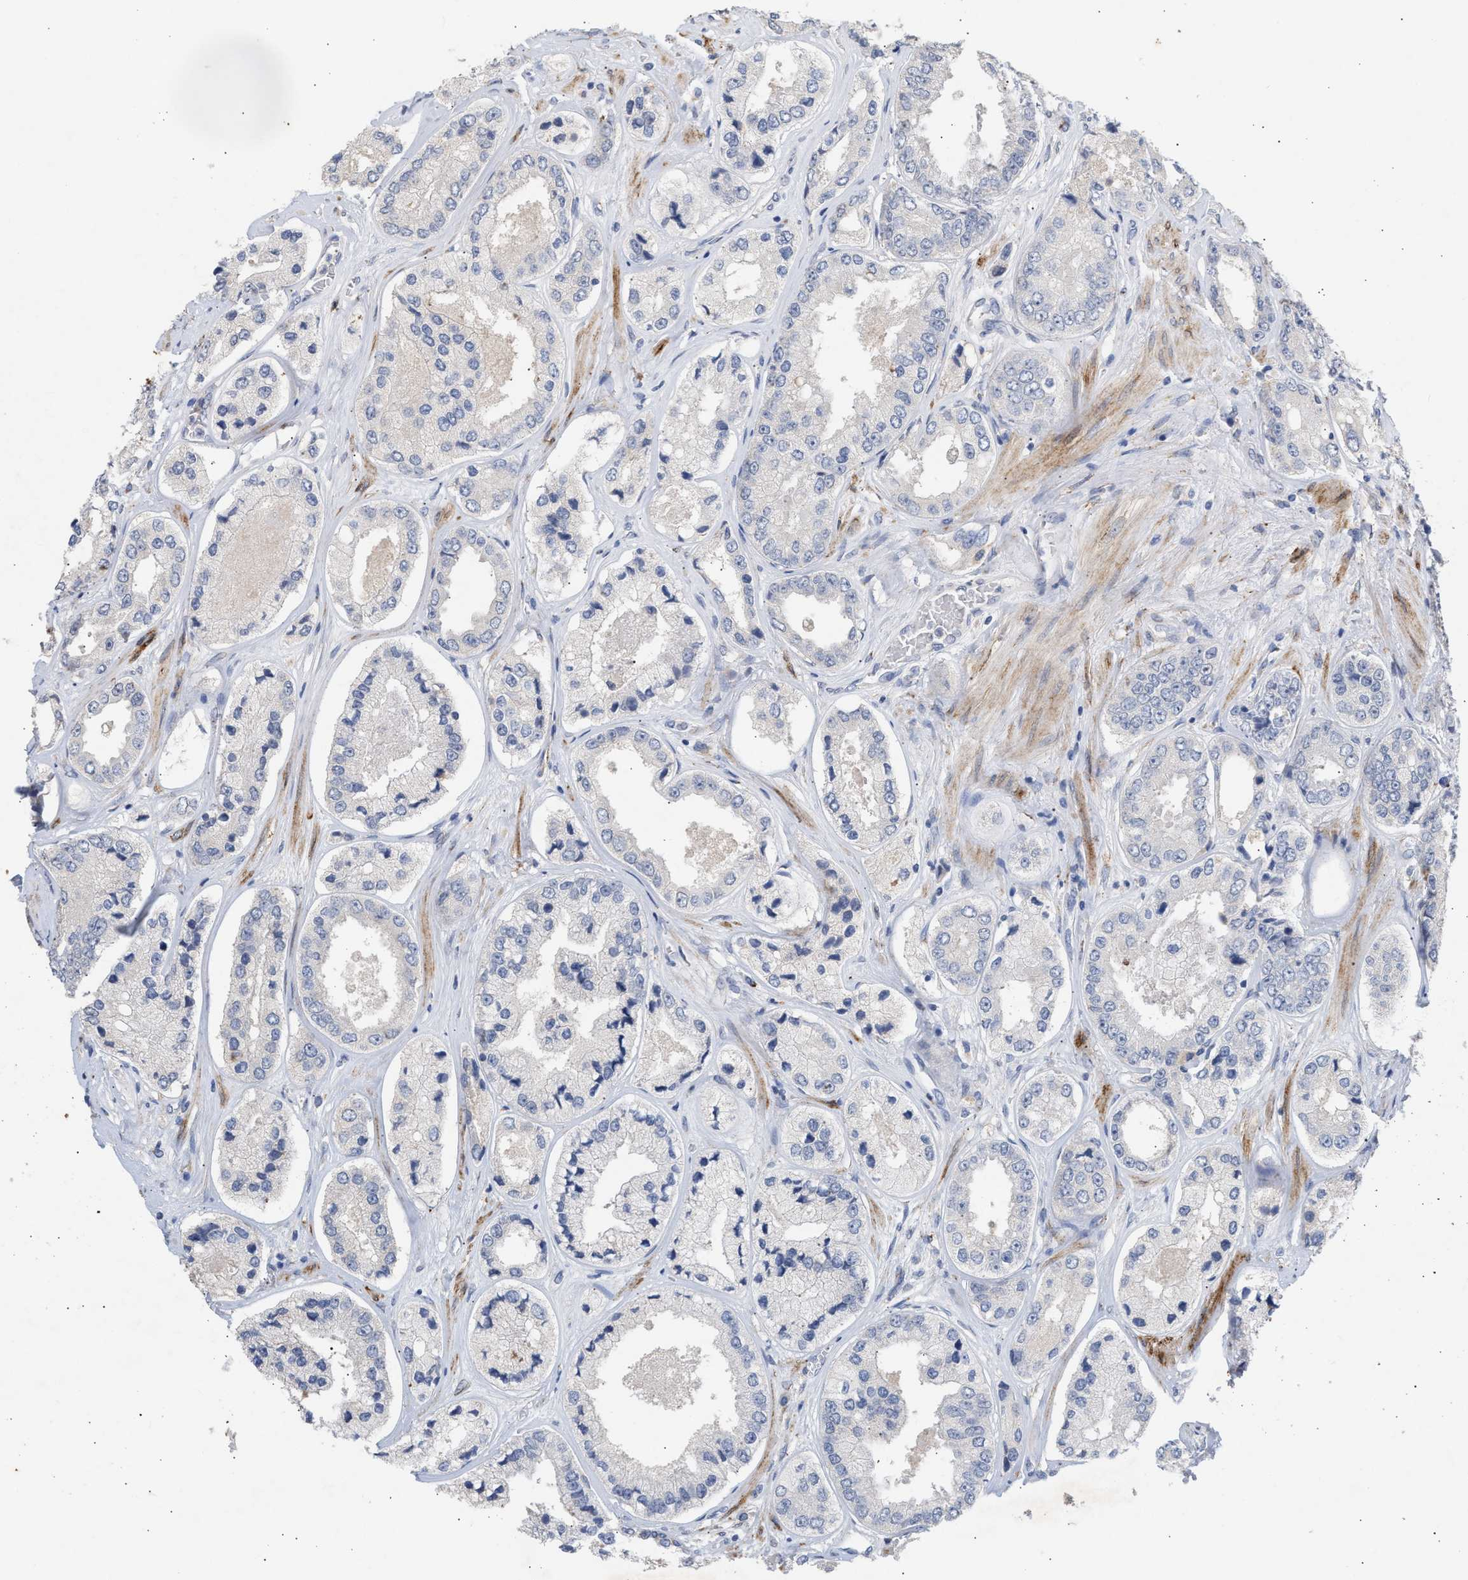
{"staining": {"intensity": "negative", "quantity": "none", "location": "none"}, "tissue": "prostate cancer", "cell_type": "Tumor cells", "image_type": "cancer", "snomed": [{"axis": "morphology", "description": "Adenocarcinoma, High grade"}, {"axis": "topography", "description": "Prostate"}], "caption": "Protein analysis of prostate adenocarcinoma (high-grade) displays no significant staining in tumor cells.", "gene": "SELENOM", "patient": {"sex": "male", "age": 61}}